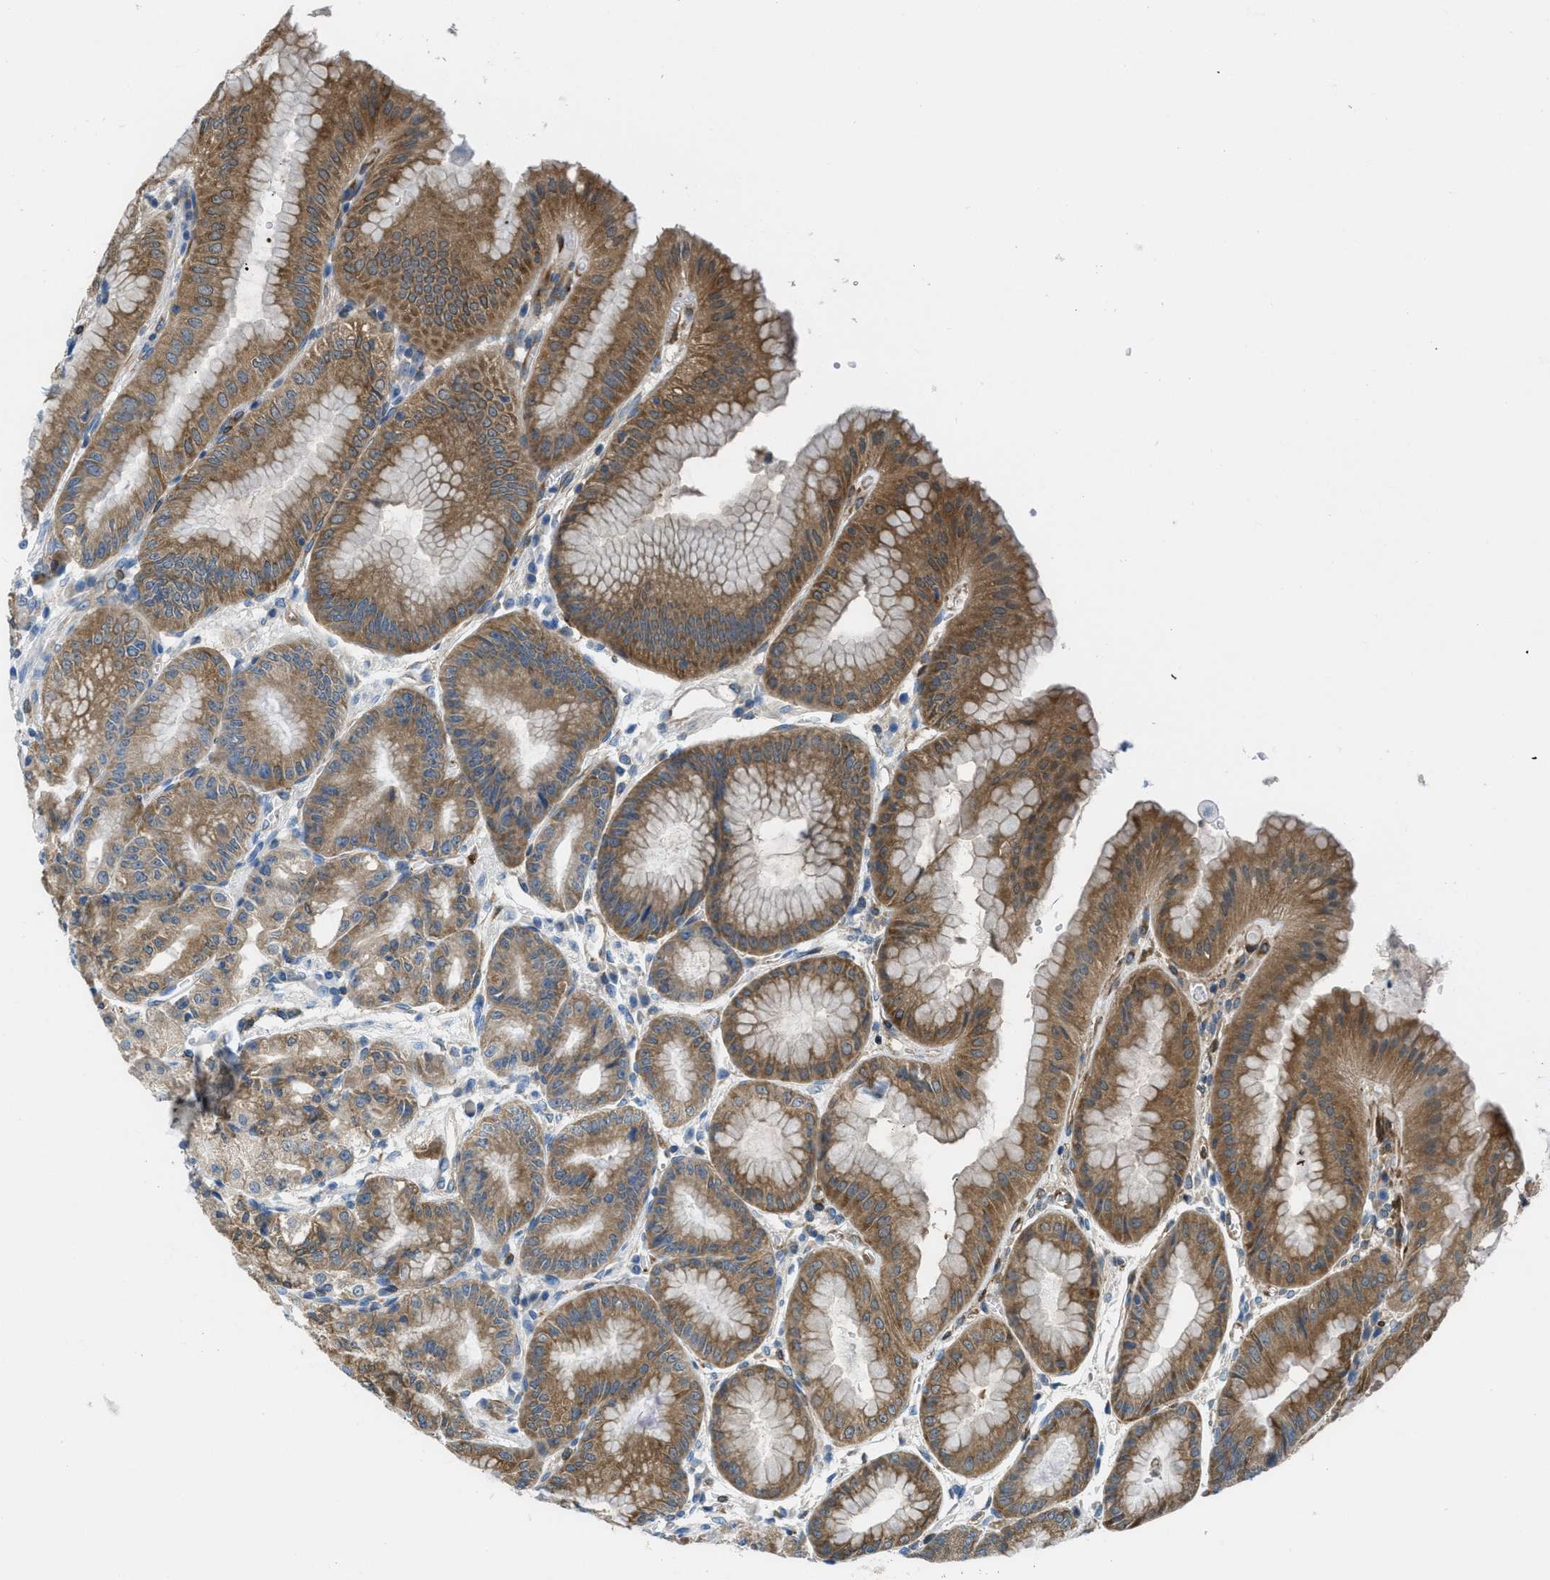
{"staining": {"intensity": "moderate", "quantity": ">75%", "location": "cytoplasmic/membranous"}, "tissue": "stomach", "cell_type": "Glandular cells", "image_type": "normal", "snomed": [{"axis": "morphology", "description": "Normal tissue, NOS"}, {"axis": "topography", "description": "Stomach, lower"}], "caption": "Stomach stained with DAB (3,3'-diaminobenzidine) immunohistochemistry reveals medium levels of moderate cytoplasmic/membranous expression in approximately >75% of glandular cells. Immunohistochemistry (ihc) stains the protein in brown and the nuclei are stained blue.", "gene": "MAPRE2", "patient": {"sex": "male", "age": 71}}